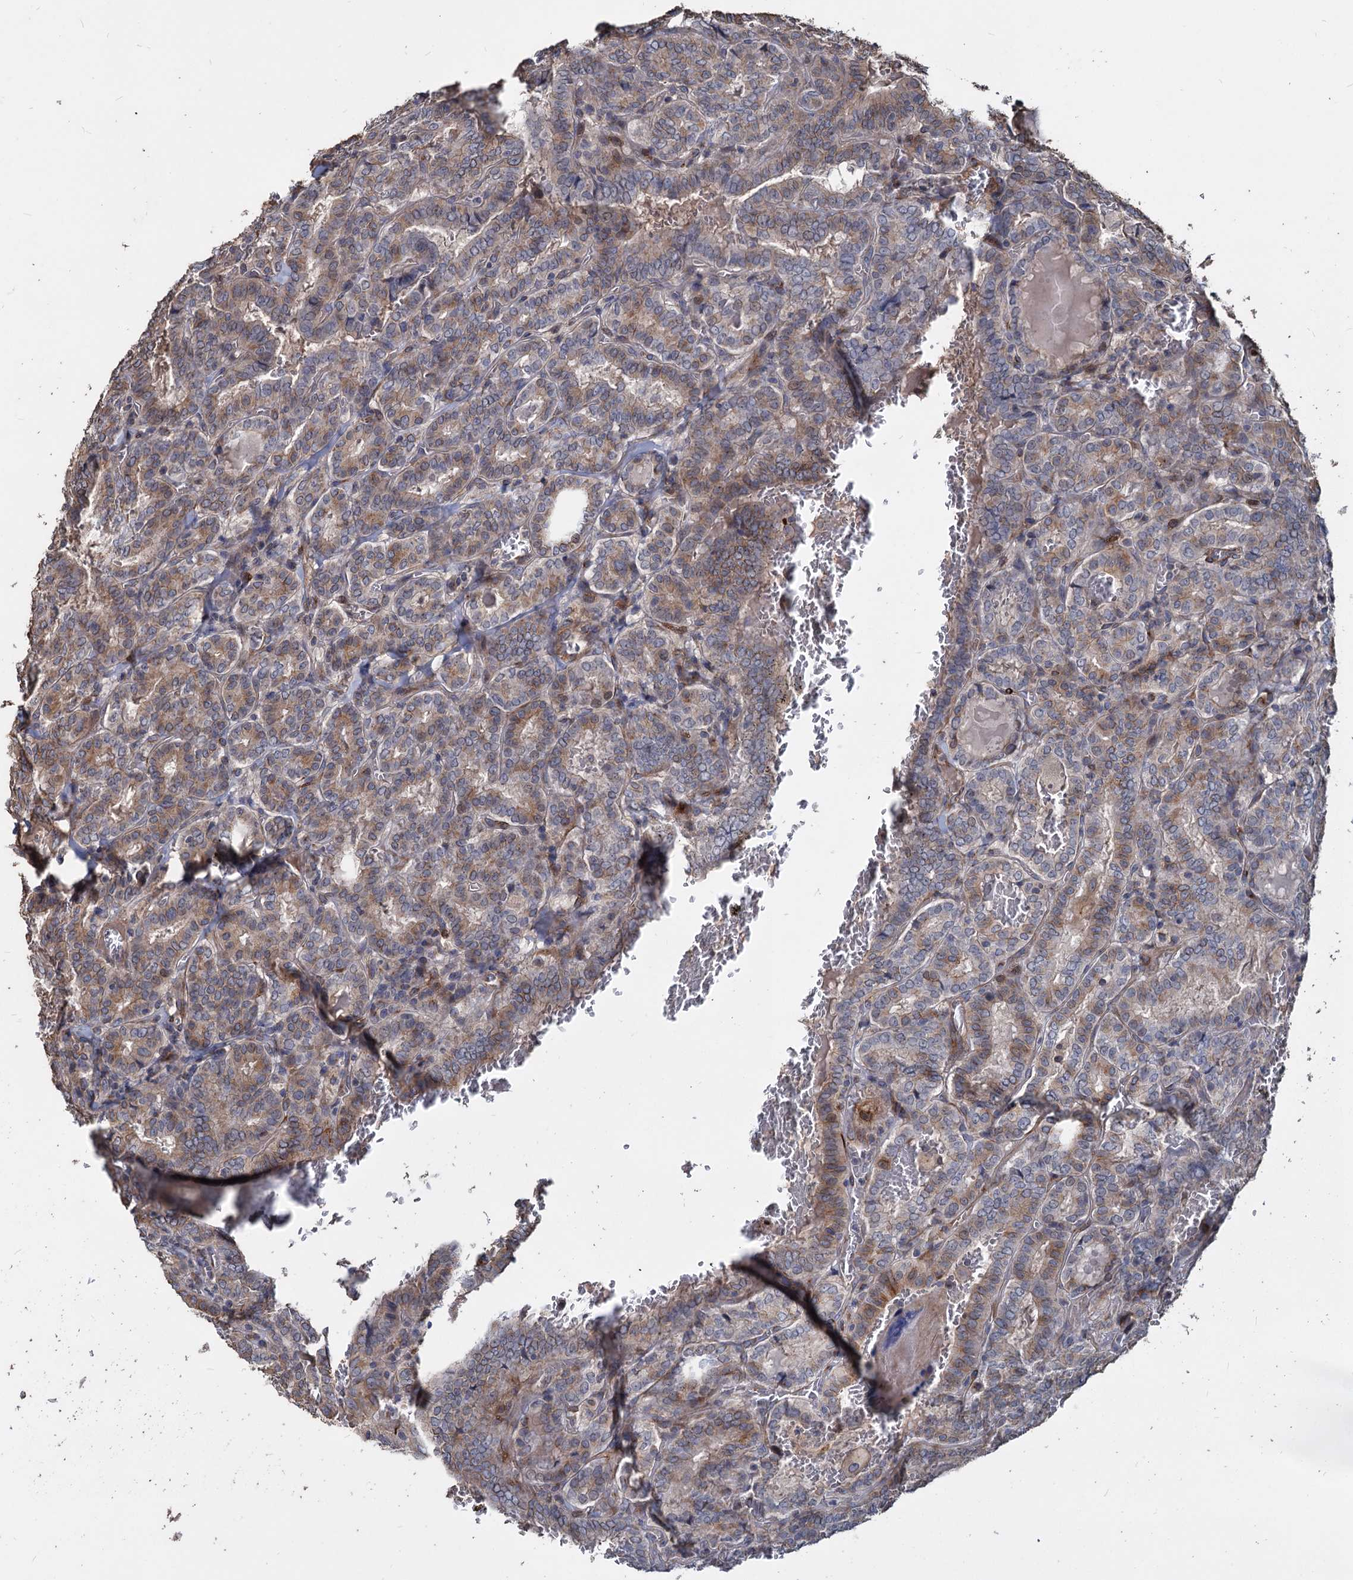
{"staining": {"intensity": "weak", "quantity": "25%-75%", "location": "cytoplasmic/membranous"}, "tissue": "thyroid cancer", "cell_type": "Tumor cells", "image_type": "cancer", "snomed": [{"axis": "morphology", "description": "Papillary adenocarcinoma, NOS"}, {"axis": "topography", "description": "Thyroid gland"}], "caption": "Immunohistochemical staining of human thyroid cancer (papillary adenocarcinoma) reveals weak cytoplasmic/membranous protein expression in approximately 25%-75% of tumor cells. (Stains: DAB in brown, nuclei in blue, Microscopy: brightfield microscopy at high magnification).", "gene": "DEPDC4", "patient": {"sex": "female", "age": 72}}